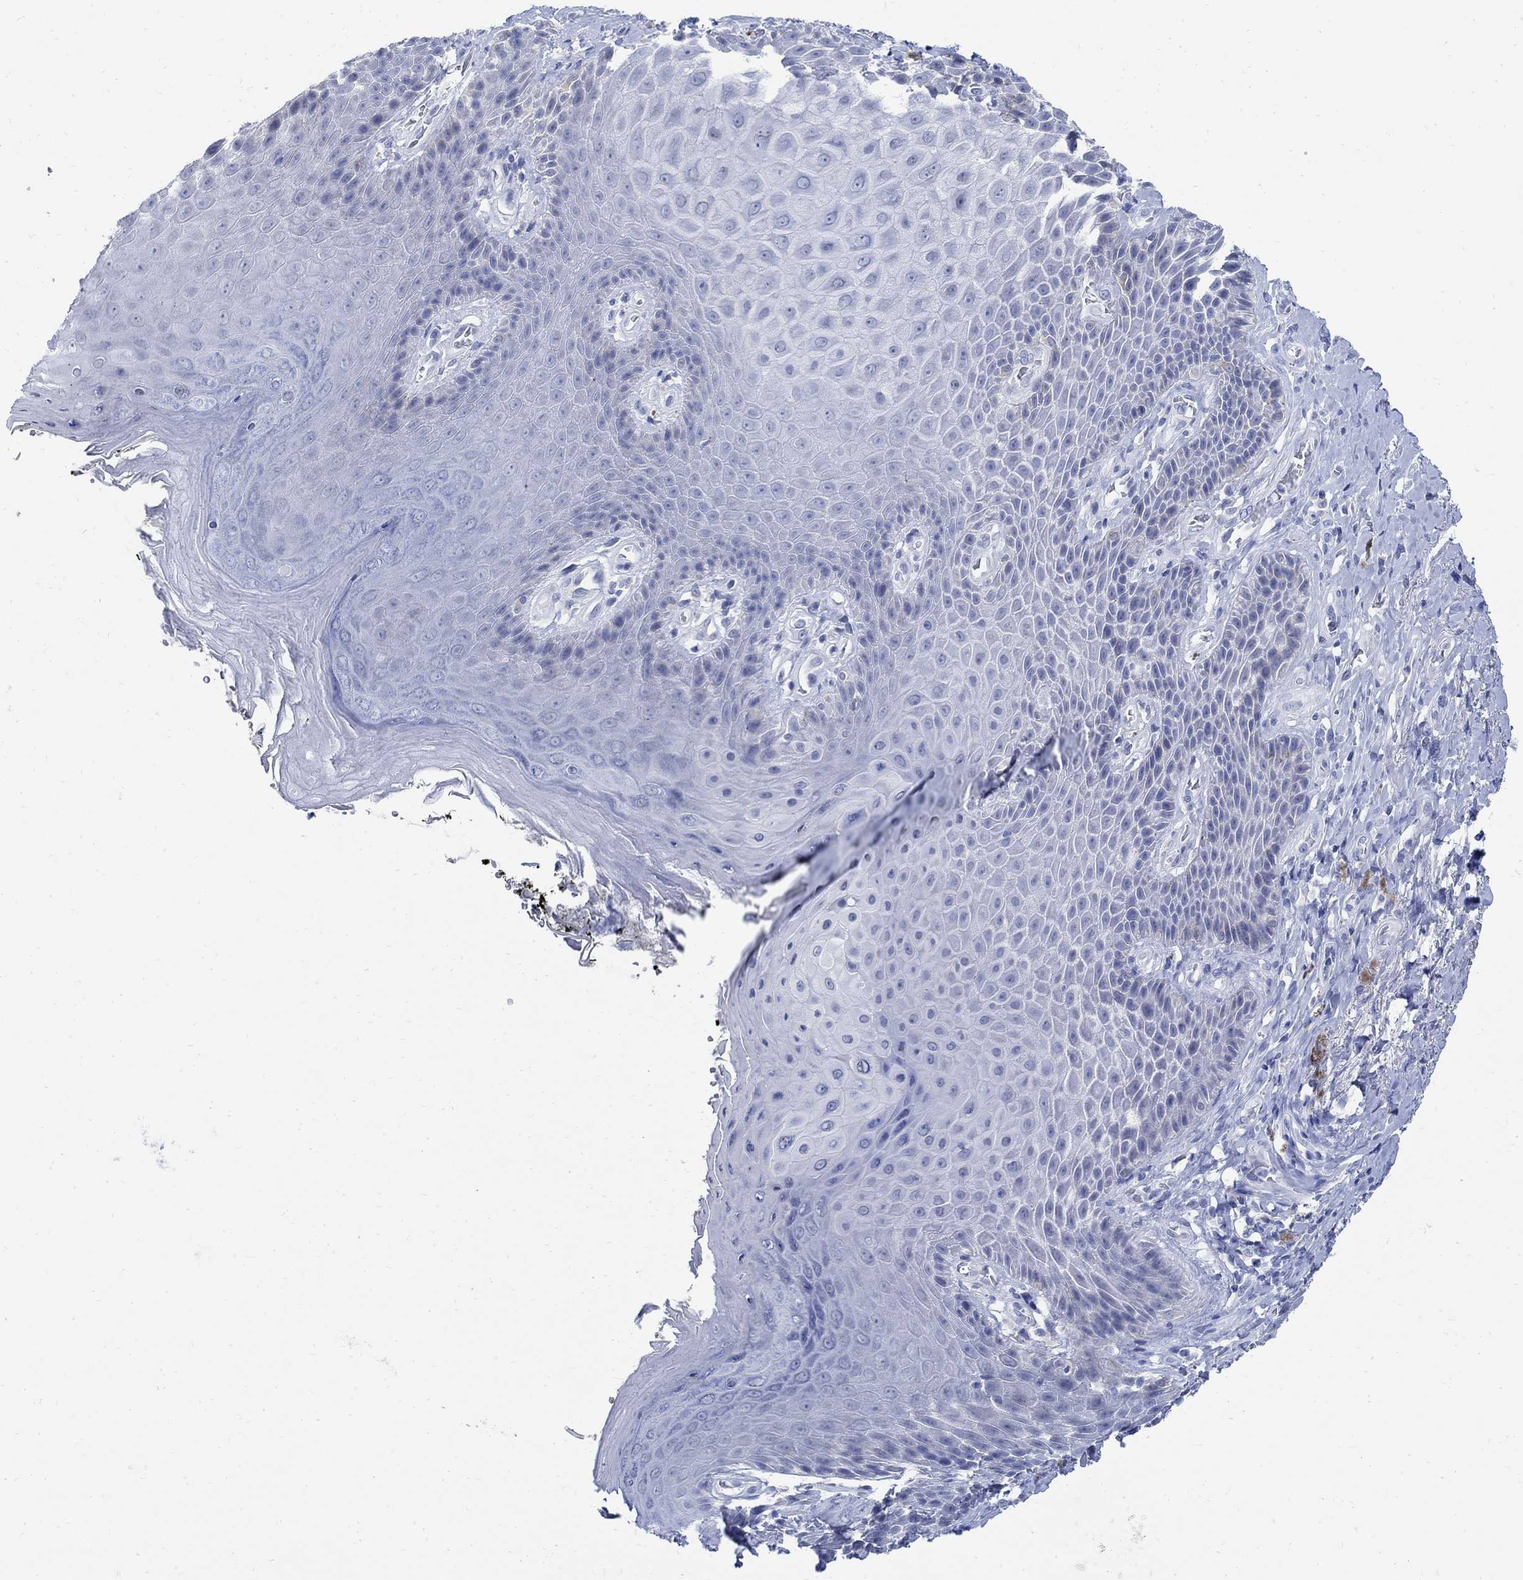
{"staining": {"intensity": "weak", "quantity": "<25%", "location": "cytoplasmic/membranous"}, "tissue": "skin", "cell_type": "Epidermal cells", "image_type": "normal", "snomed": [{"axis": "morphology", "description": "Normal tissue, NOS"}, {"axis": "topography", "description": "Skeletal muscle"}, {"axis": "topography", "description": "Anal"}, {"axis": "topography", "description": "Peripheral nerve tissue"}], "caption": "Skin was stained to show a protein in brown. There is no significant staining in epidermal cells. (DAB (3,3'-diaminobenzidine) immunohistochemistry (IHC) with hematoxylin counter stain).", "gene": "CAMK2N1", "patient": {"sex": "male", "age": 53}}